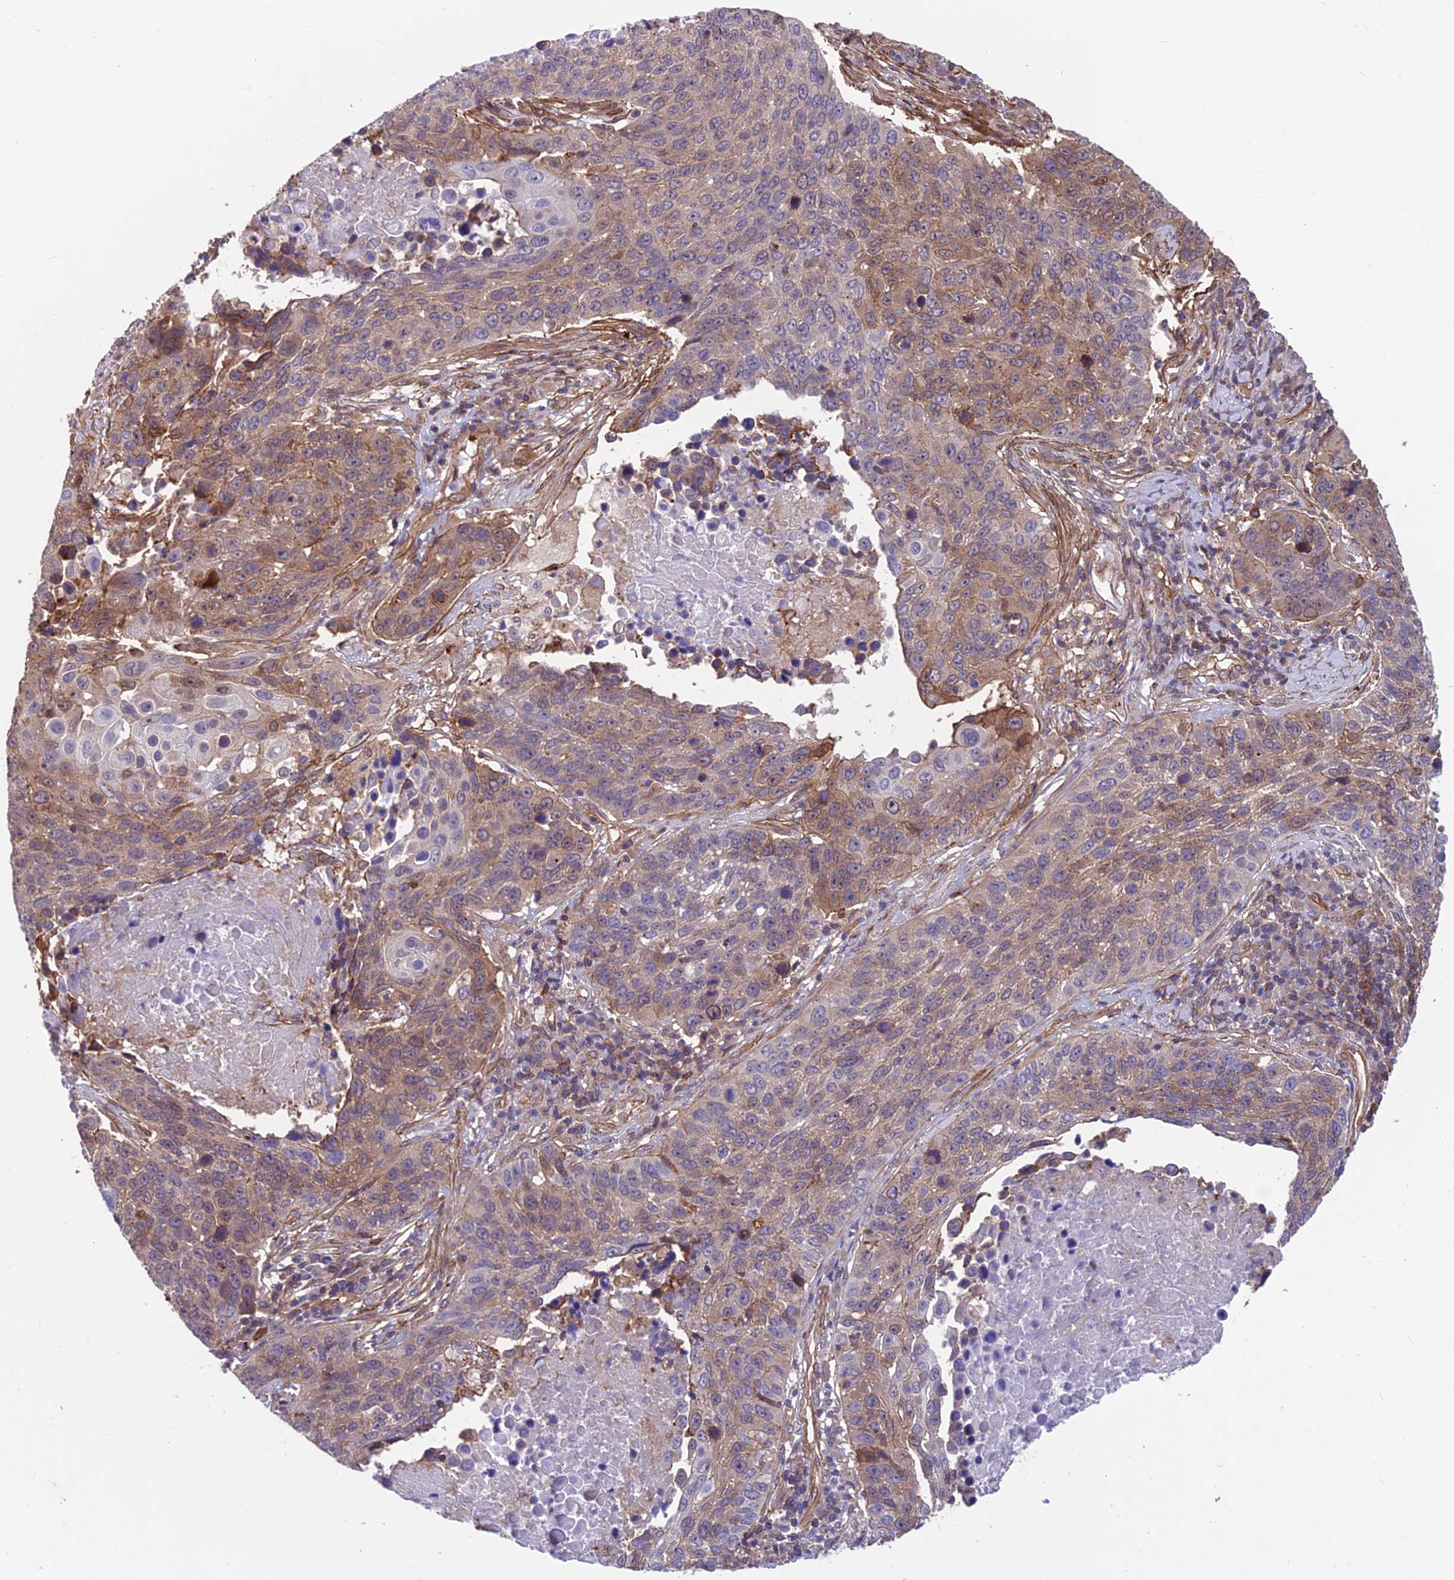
{"staining": {"intensity": "moderate", "quantity": ">75%", "location": "cytoplasmic/membranous"}, "tissue": "lung cancer", "cell_type": "Tumor cells", "image_type": "cancer", "snomed": [{"axis": "morphology", "description": "Normal tissue, NOS"}, {"axis": "morphology", "description": "Squamous cell carcinoma, NOS"}, {"axis": "topography", "description": "Lymph node"}, {"axis": "topography", "description": "Lung"}], "caption": "Tumor cells show medium levels of moderate cytoplasmic/membranous staining in approximately >75% of cells in squamous cell carcinoma (lung). The staining was performed using DAB to visualize the protein expression in brown, while the nuclei were stained in blue with hematoxylin (Magnification: 20x).", "gene": "RTN4RL1", "patient": {"sex": "male", "age": 66}}